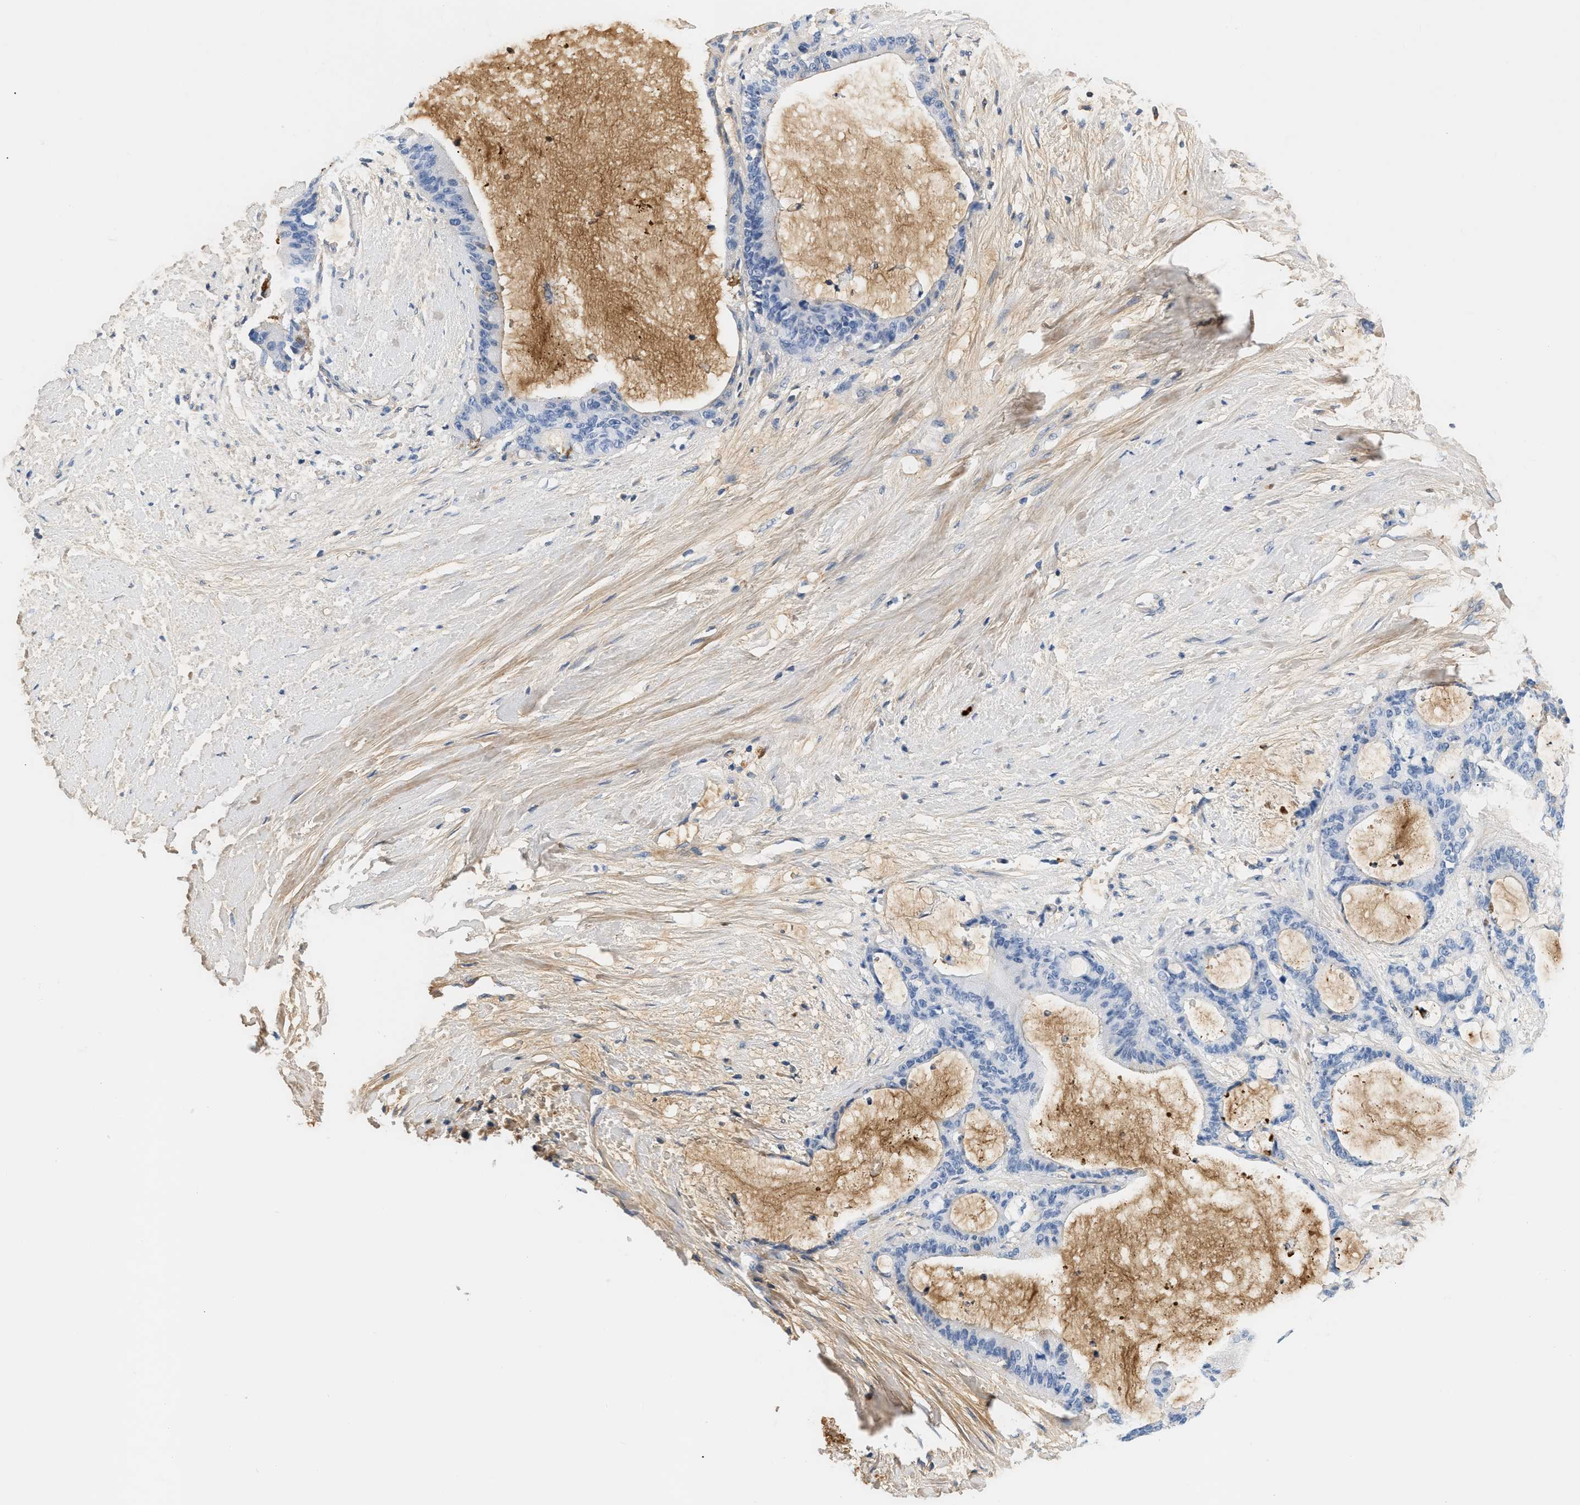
{"staining": {"intensity": "negative", "quantity": "none", "location": "none"}, "tissue": "liver cancer", "cell_type": "Tumor cells", "image_type": "cancer", "snomed": [{"axis": "morphology", "description": "Cholangiocarcinoma"}, {"axis": "topography", "description": "Liver"}], "caption": "Histopathology image shows no significant protein expression in tumor cells of liver cancer (cholangiocarcinoma). (Immunohistochemistry, brightfield microscopy, high magnification).", "gene": "CFH", "patient": {"sex": "female", "age": 73}}